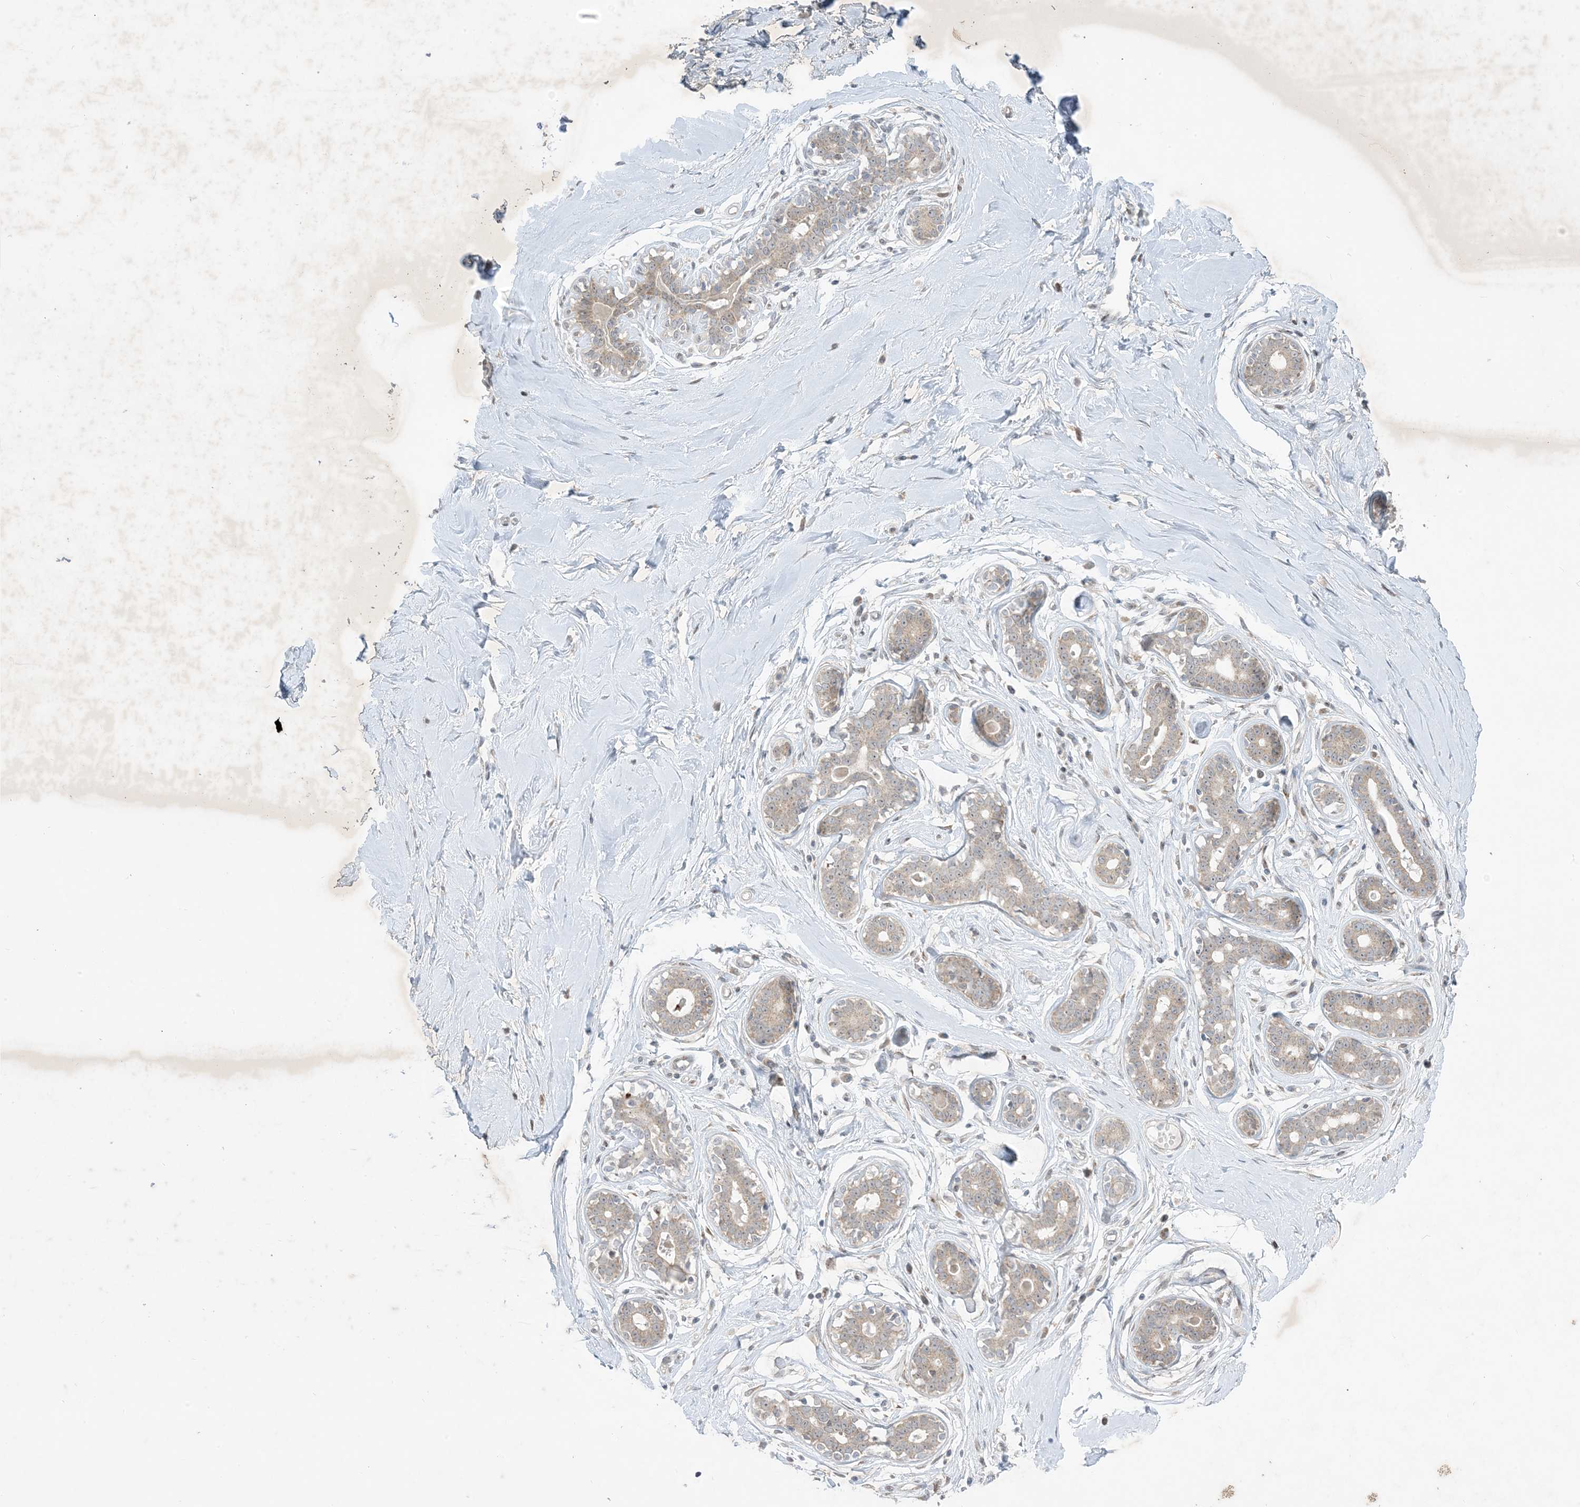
{"staining": {"intensity": "negative", "quantity": "none", "location": "none"}, "tissue": "breast", "cell_type": "Adipocytes", "image_type": "normal", "snomed": [{"axis": "morphology", "description": "Normal tissue, NOS"}, {"axis": "morphology", "description": "Adenoma, NOS"}, {"axis": "topography", "description": "Breast"}], "caption": "The image demonstrates no significant expression in adipocytes of breast.", "gene": "SOGA3", "patient": {"sex": "female", "age": 23}}